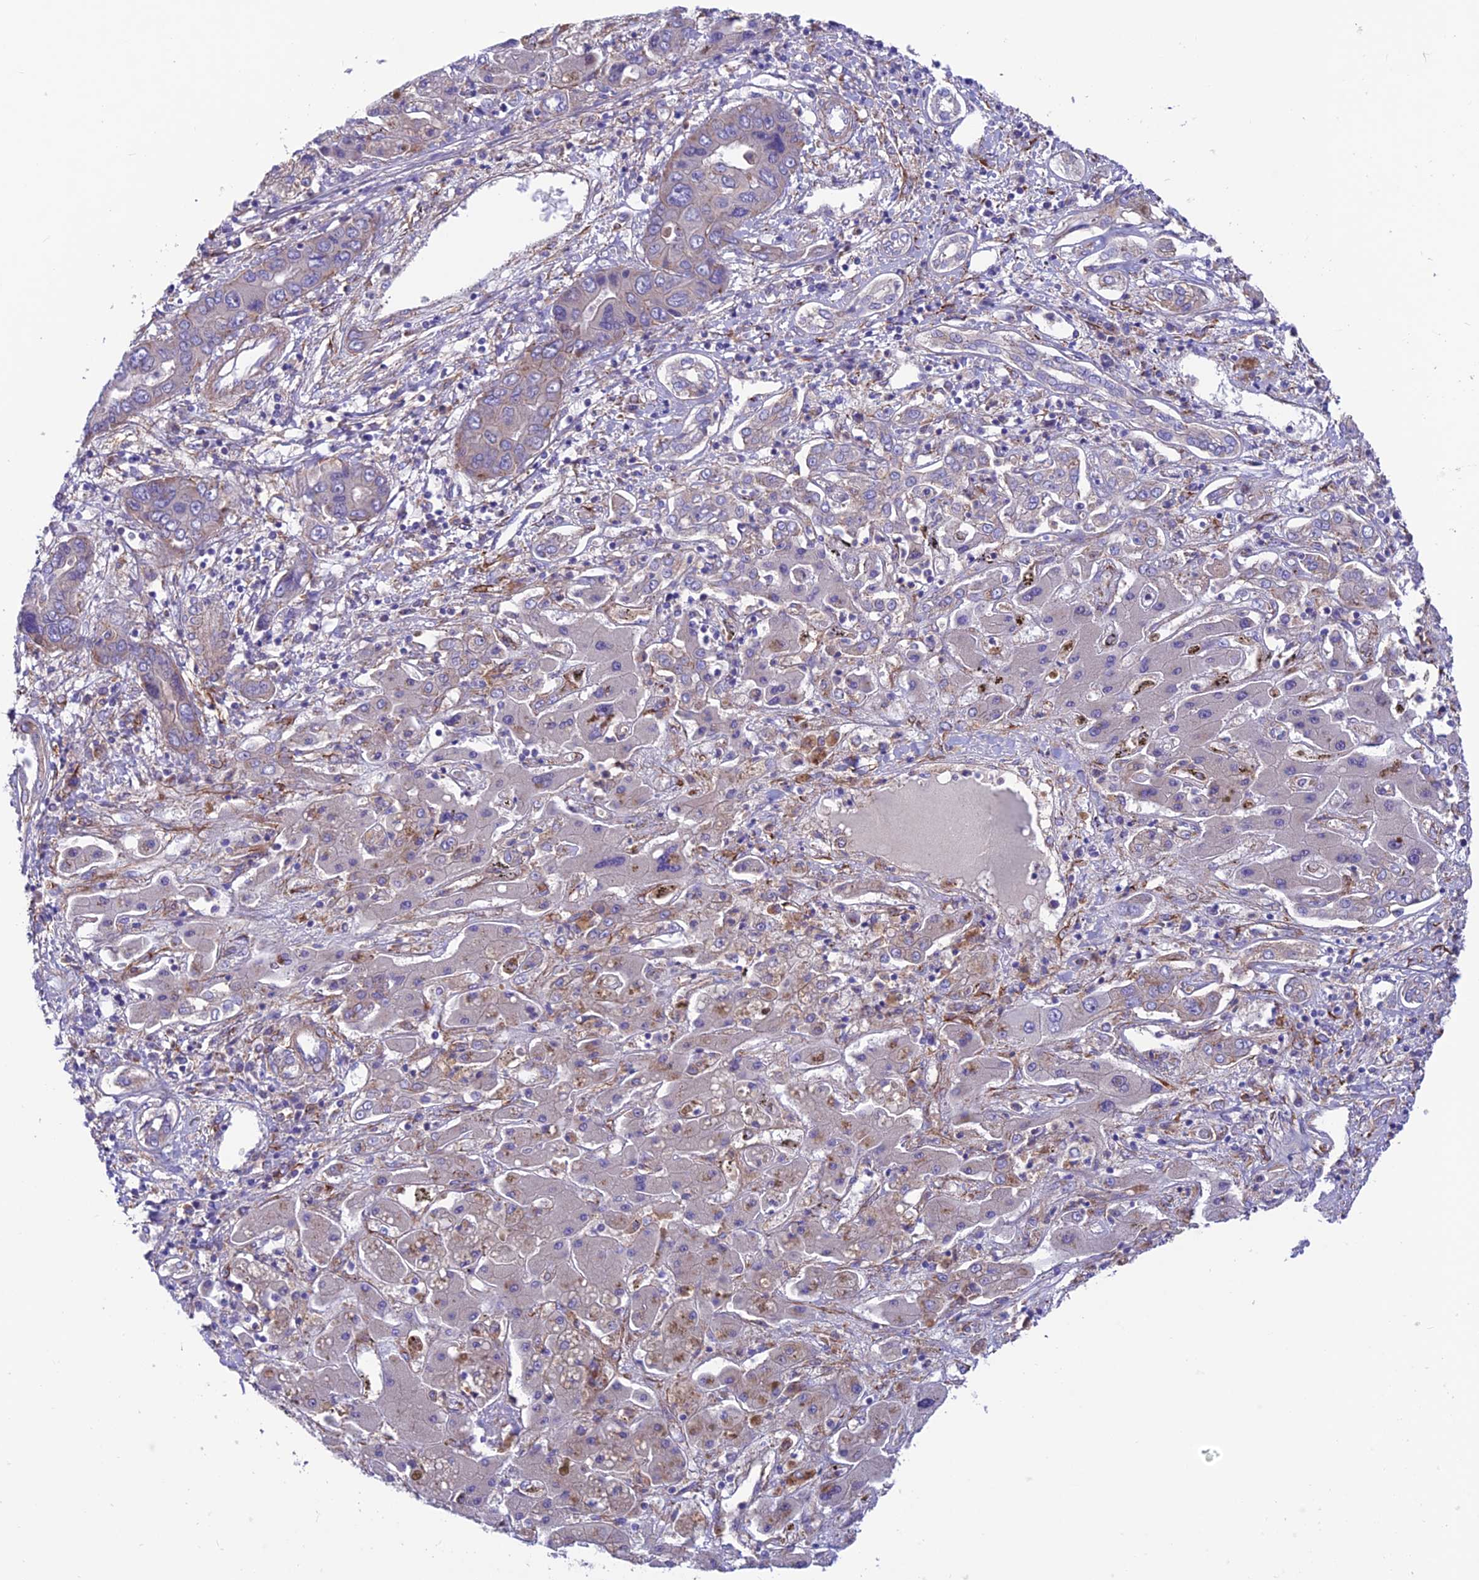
{"staining": {"intensity": "negative", "quantity": "none", "location": "none"}, "tissue": "liver cancer", "cell_type": "Tumor cells", "image_type": "cancer", "snomed": [{"axis": "morphology", "description": "Cholangiocarcinoma"}, {"axis": "topography", "description": "Liver"}], "caption": "Protein analysis of liver cholangiocarcinoma reveals no significant staining in tumor cells.", "gene": "VPS16", "patient": {"sex": "male", "age": 67}}